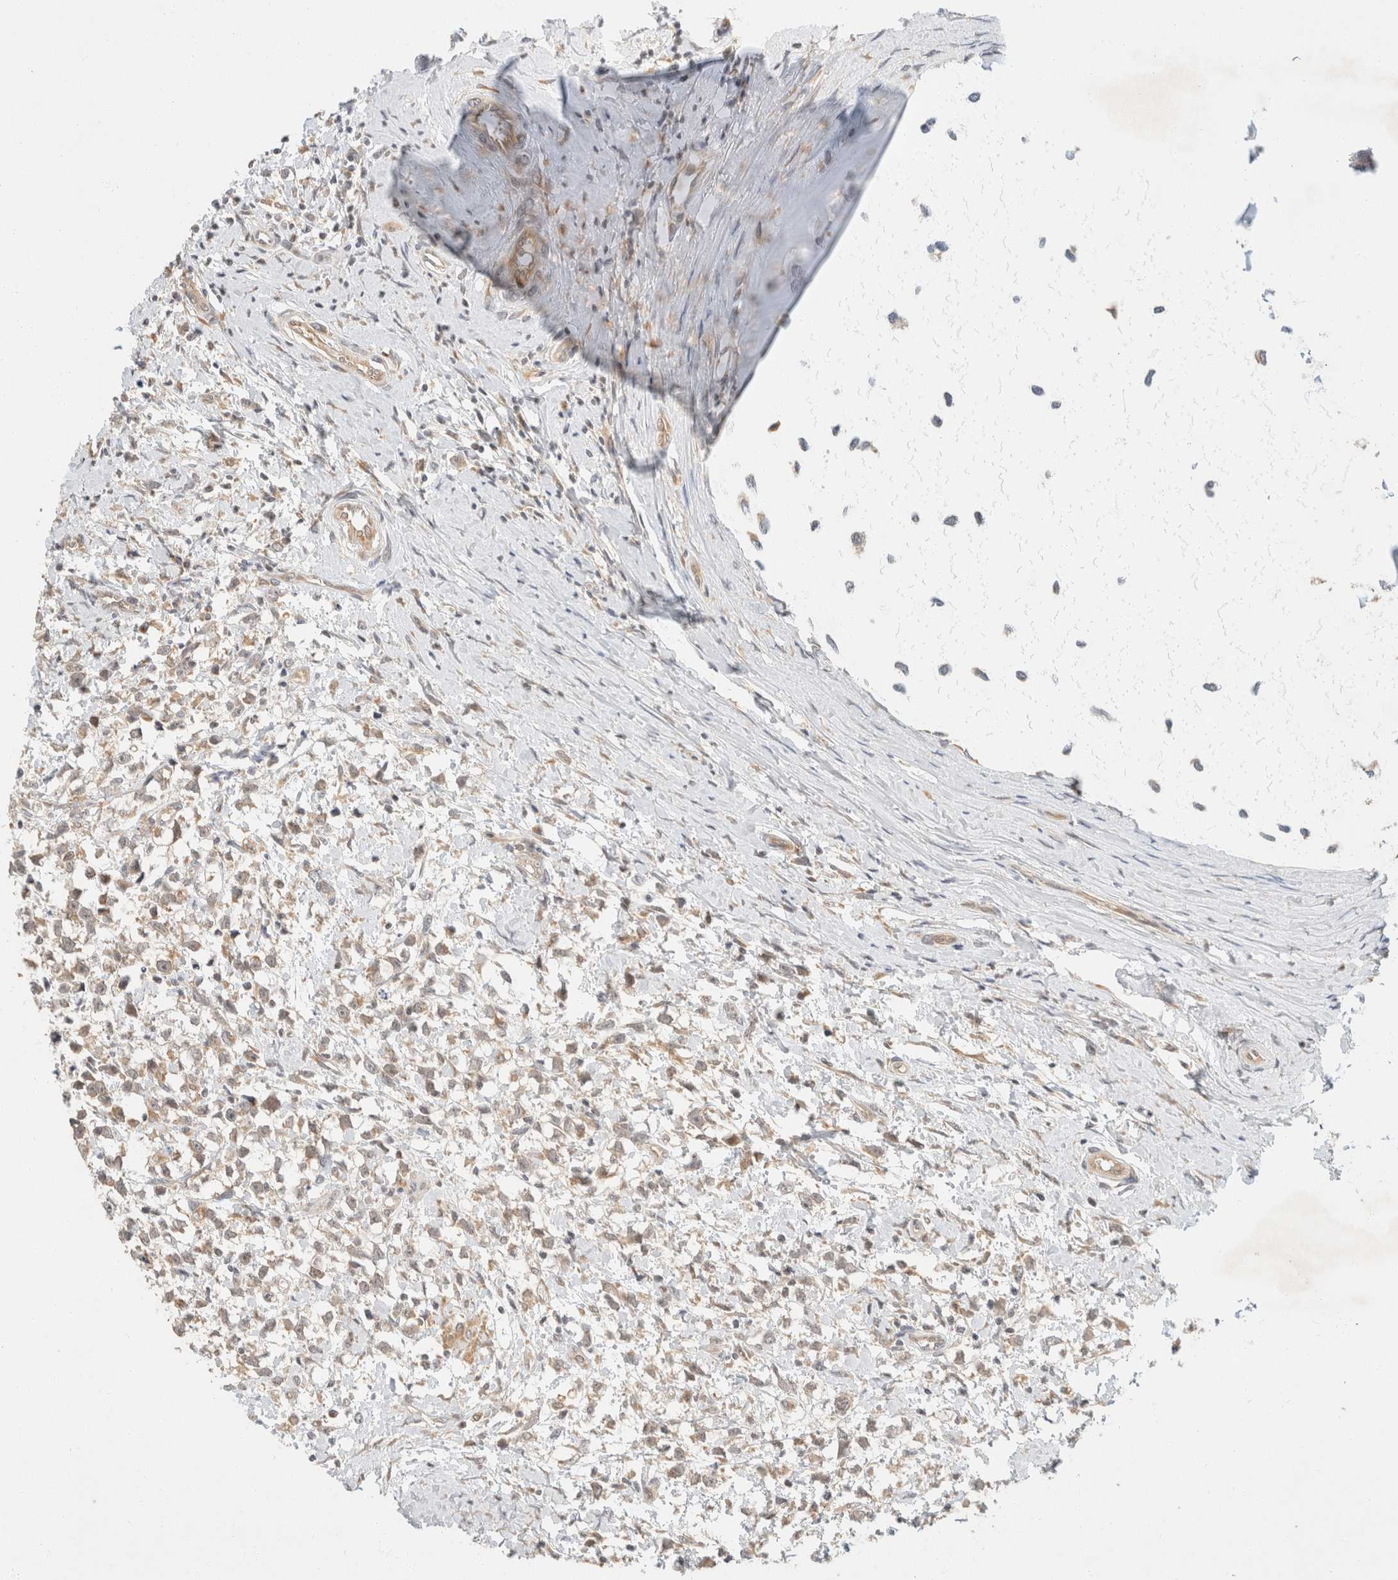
{"staining": {"intensity": "weak", "quantity": ">75%", "location": "cytoplasmic/membranous"}, "tissue": "testis cancer", "cell_type": "Tumor cells", "image_type": "cancer", "snomed": [{"axis": "morphology", "description": "Seminoma, NOS"}, {"axis": "morphology", "description": "Carcinoma, Embryonal, NOS"}, {"axis": "topography", "description": "Testis"}], "caption": "Human seminoma (testis) stained for a protein (brown) demonstrates weak cytoplasmic/membranous positive staining in about >75% of tumor cells.", "gene": "TACC1", "patient": {"sex": "male", "age": 51}}